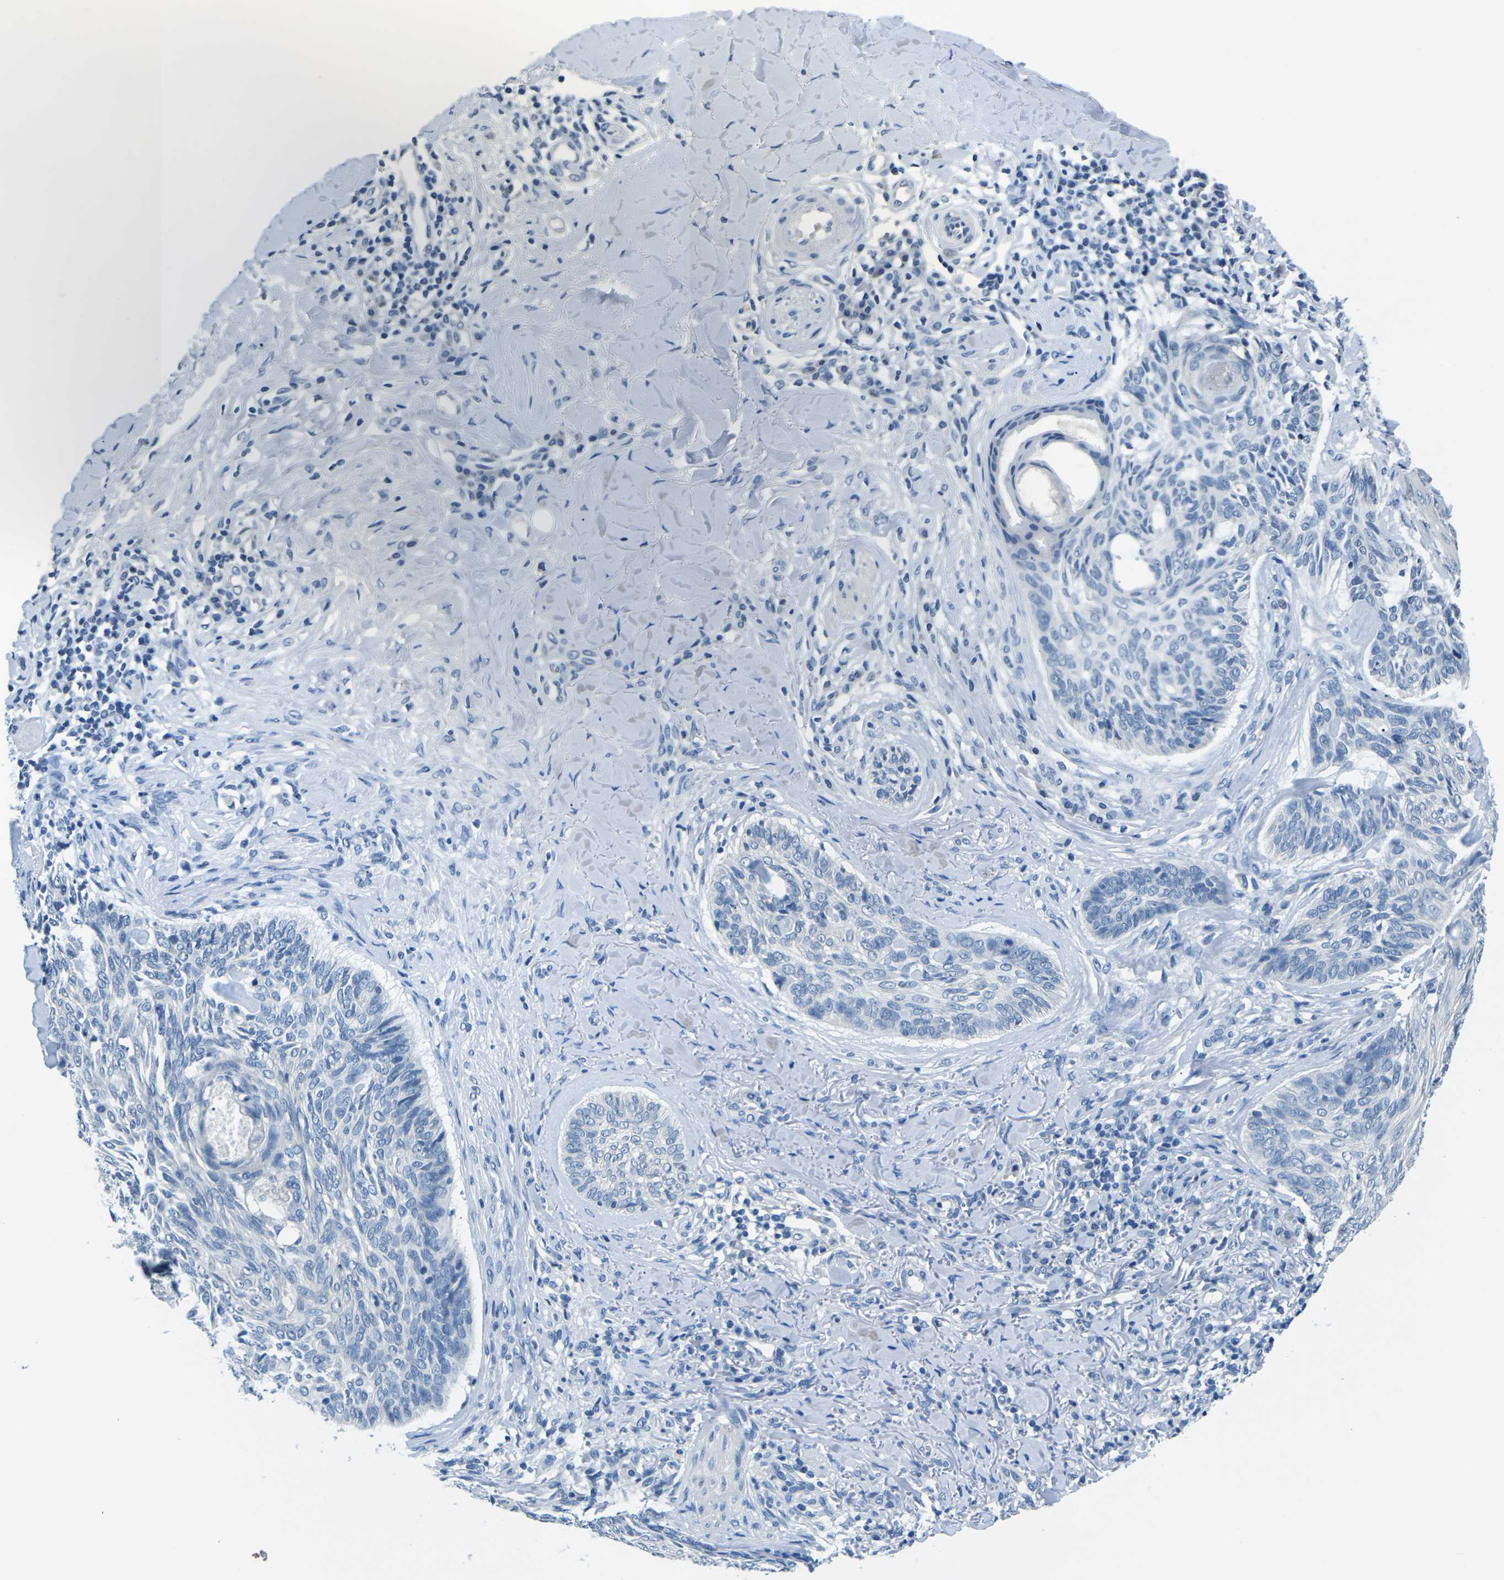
{"staining": {"intensity": "negative", "quantity": "none", "location": "none"}, "tissue": "skin cancer", "cell_type": "Tumor cells", "image_type": "cancer", "snomed": [{"axis": "morphology", "description": "Basal cell carcinoma"}, {"axis": "topography", "description": "Skin"}], "caption": "There is no significant expression in tumor cells of skin cancer (basal cell carcinoma).", "gene": "UMOD", "patient": {"sex": "male", "age": 43}}